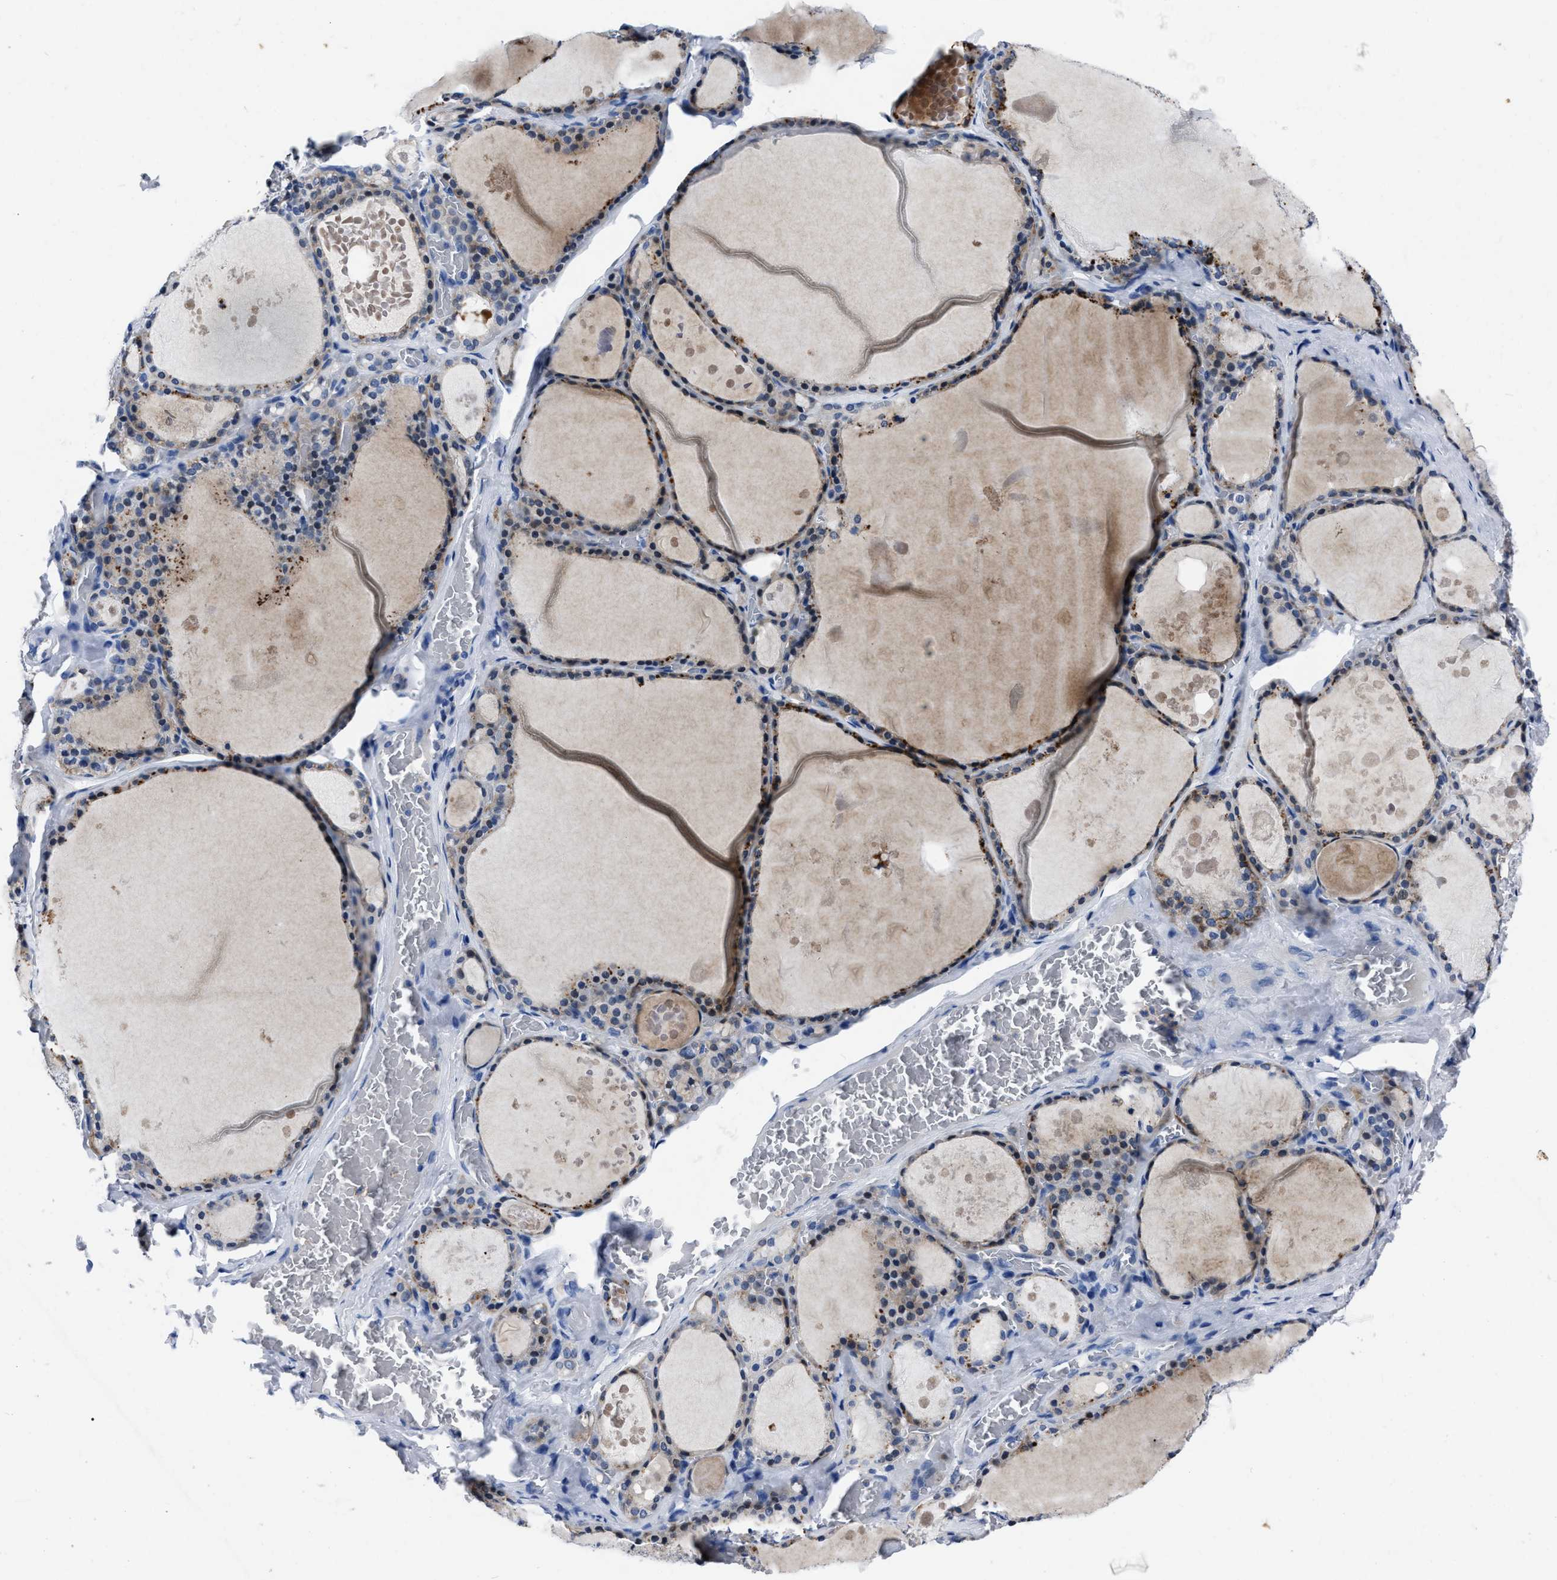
{"staining": {"intensity": "moderate", "quantity": "25%-75%", "location": "cytoplasmic/membranous"}, "tissue": "thyroid gland", "cell_type": "Glandular cells", "image_type": "normal", "snomed": [{"axis": "morphology", "description": "Normal tissue, NOS"}, {"axis": "topography", "description": "Thyroid gland"}], "caption": "A micrograph of thyroid gland stained for a protein reveals moderate cytoplasmic/membranous brown staining in glandular cells. (DAB (3,3'-diaminobenzidine) = brown stain, brightfield microscopy at high magnification).", "gene": "OR10G3", "patient": {"sex": "male", "age": 56}}